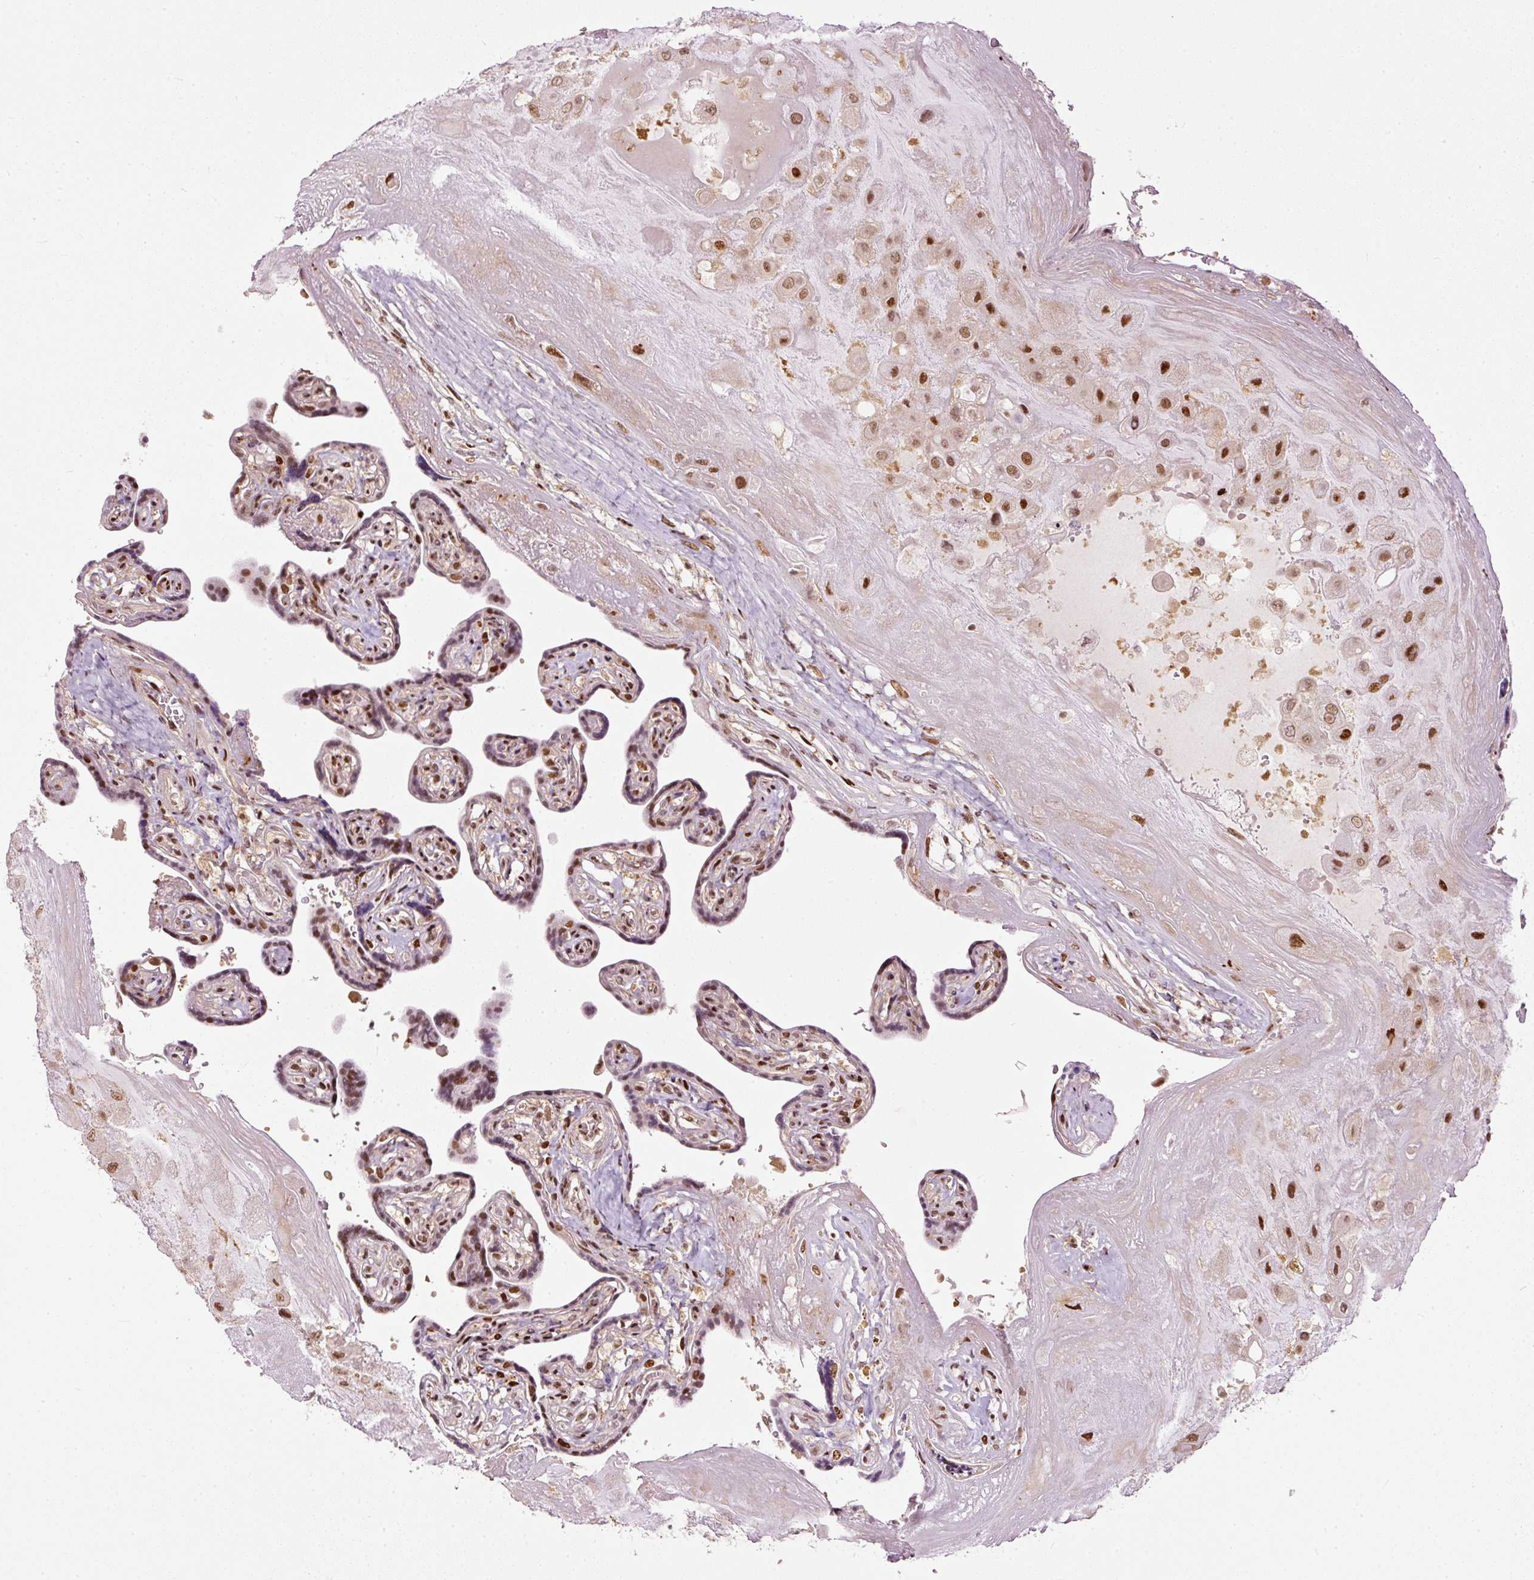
{"staining": {"intensity": "strong", "quantity": ">75%", "location": "nuclear"}, "tissue": "placenta", "cell_type": "Decidual cells", "image_type": "normal", "snomed": [{"axis": "morphology", "description": "Normal tissue, NOS"}, {"axis": "topography", "description": "Placenta"}], "caption": "Placenta stained for a protein exhibits strong nuclear positivity in decidual cells.", "gene": "ZNF778", "patient": {"sex": "female", "age": 32}}